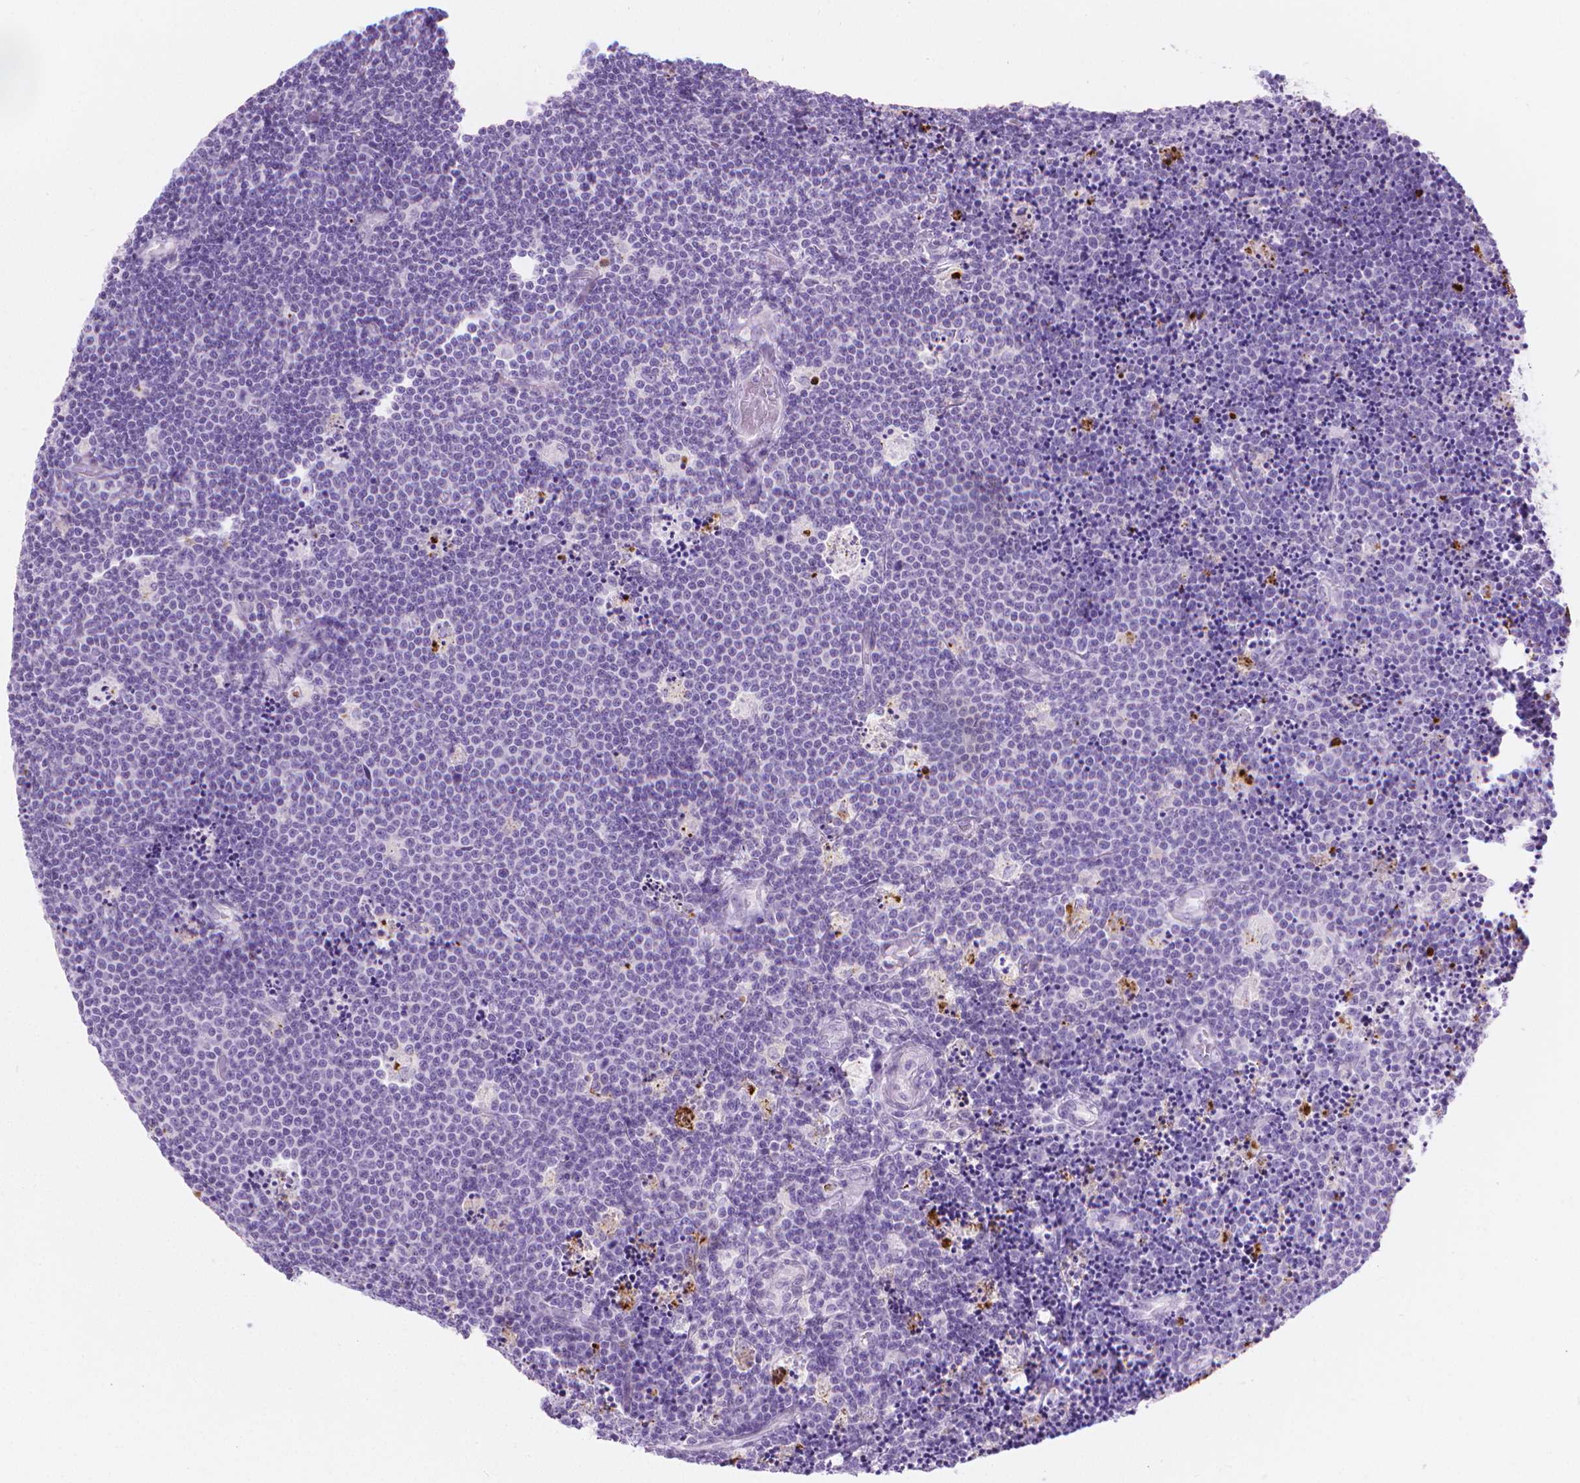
{"staining": {"intensity": "negative", "quantity": "none", "location": "none"}, "tissue": "lymphoma", "cell_type": "Tumor cells", "image_type": "cancer", "snomed": [{"axis": "morphology", "description": "Malignant lymphoma, non-Hodgkin's type, Low grade"}, {"axis": "topography", "description": "Brain"}], "caption": "This is a image of immunohistochemistry (IHC) staining of lymphoma, which shows no expression in tumor cells.", "gene": "CFAP52", "patient": {"sex": "female", "age": 66}}